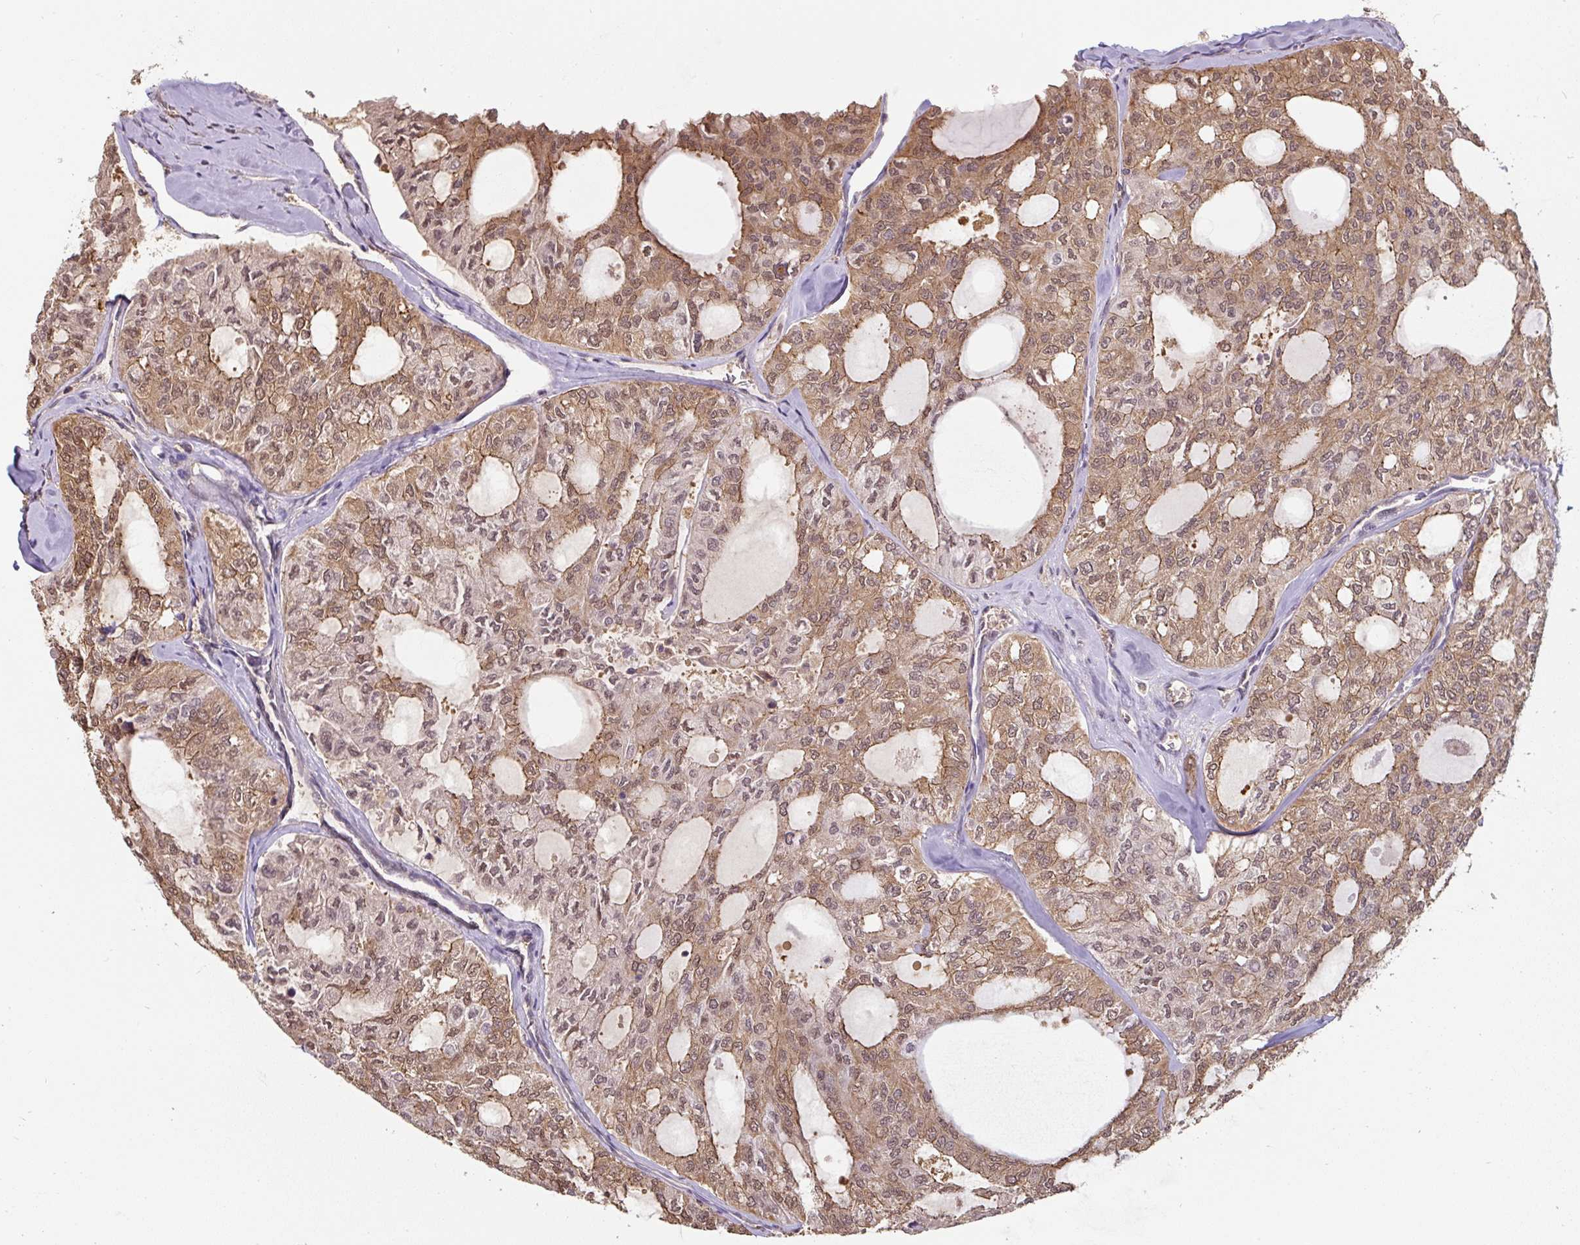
{"staining": {"intensity": "moderate", "quantity": ">75%", "location": "cytoplasmic/membranous,nuclear"}, "tissue": "thyroid cancer", "cell_type": "Tumor cells", "image_type": "cancer", "snomed": [{"axis": "morphology", "description": "Follicular adenoma carcinoma, NOS"}, {"axis": "topography", "description": "Thyroid gland"}], "caption": "IHC (DAB (3,3'-diaminobenzidine)) staining of follicular adenoma carcinoma (thyroid) reveals moderate cytoplasmic/membranous and nuclear protein positivity in about >75% of tumor cells.", "gene": "ST13", "patient": {"sex": "male", "age": 75}}